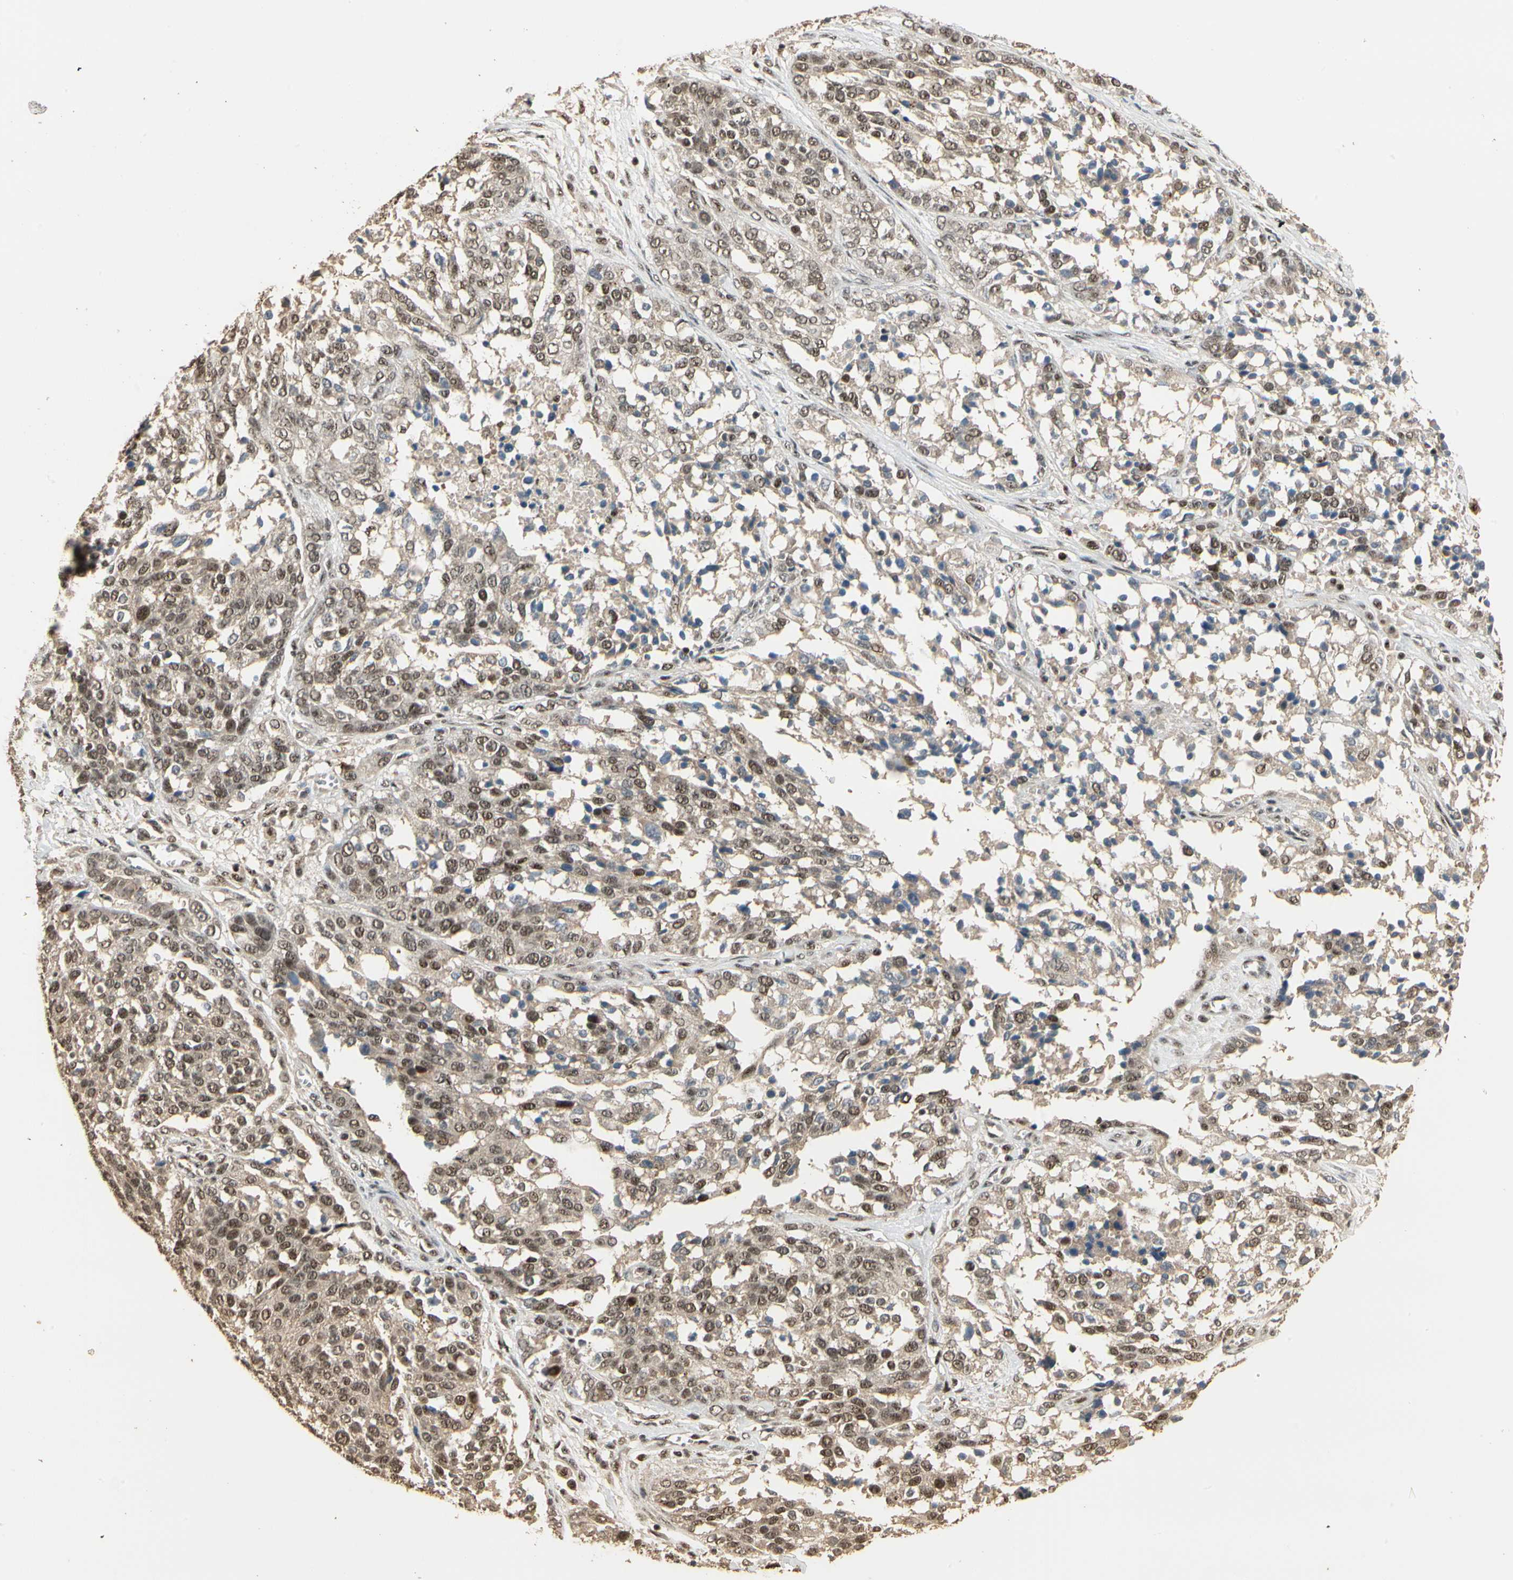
{"staining": {"intensity": "moderate", "quantity": ">75%", "location": "nuclear"}, "tissue": "ovarian cancer", "cell_type": "Tumor cells", "image_type": "cancer", "snomed": [{"axis": "morphology", "description": "Cystadenocarcinoma, serous, NOS"}, {"axis": "topography", "description": "Ovary"}], "caption": "About >75% of tumor cells in serous cystadenocarcinoma (ovarian) reveal moderate nuclear protein staining as visualized by brown immunohistochemical staining.", "gene": "RBM25", "patient": {"sex": "female", "age": 44}}